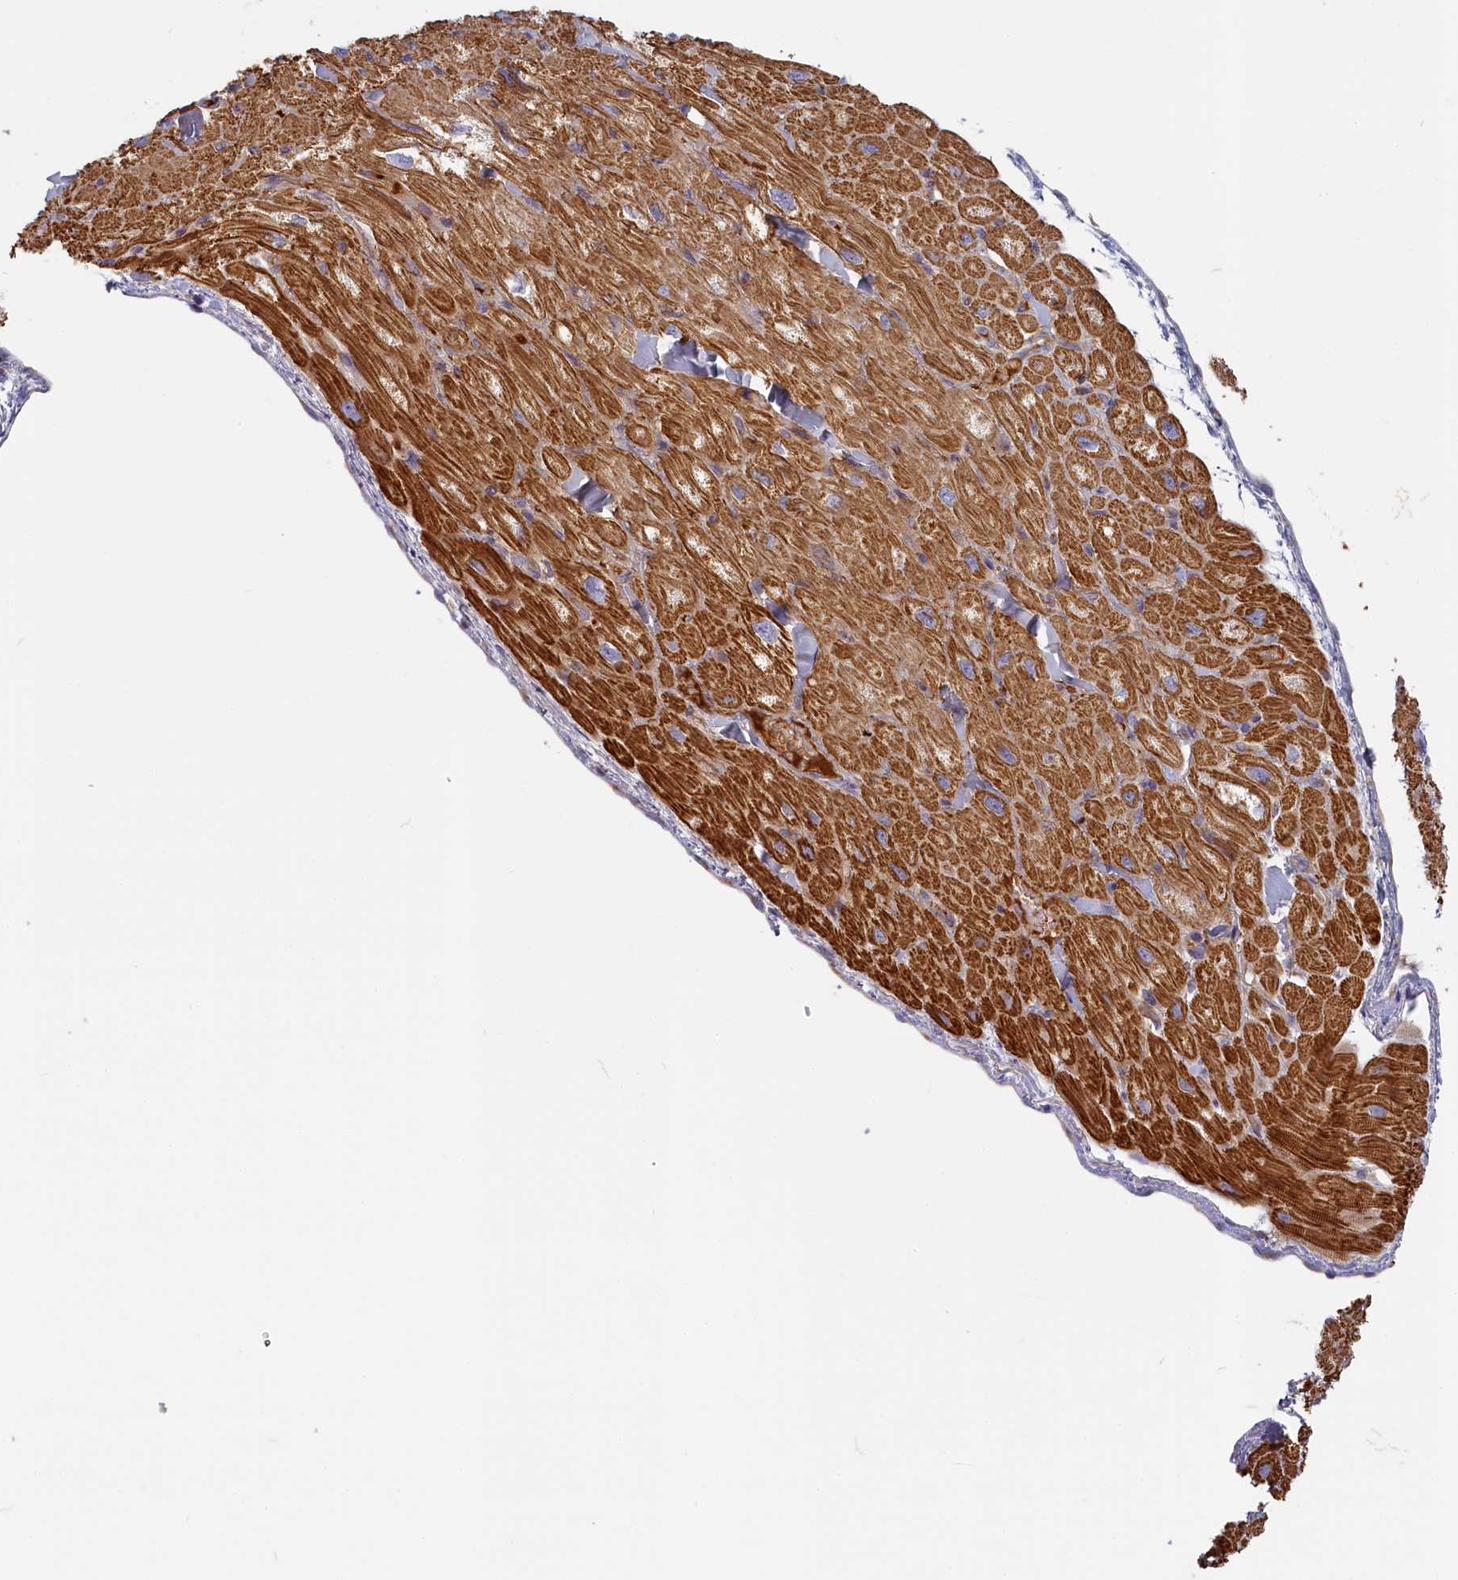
{"staining": {"intensity": "moderate", "quantity": ">75%", "location": "cytoplasmic/membranous"}, "tissue": "heart muscle", "cell_type": "Cardiomyocytes", "image_type": "normal", "snomed": [{"axis": "morphology", "description": "Normal tissue, NOS"}, {"axis": "topography", "description": "Heart"}], "caption": "Immunohistochemistry of unremarkable human heart muscle exhibits medium levels of moderate cytoplasmic/membranous positivity in approximately >75% of cardiomyocytes.", "gene": "STX16", "patient": {"sex": "male", "age": 65}}